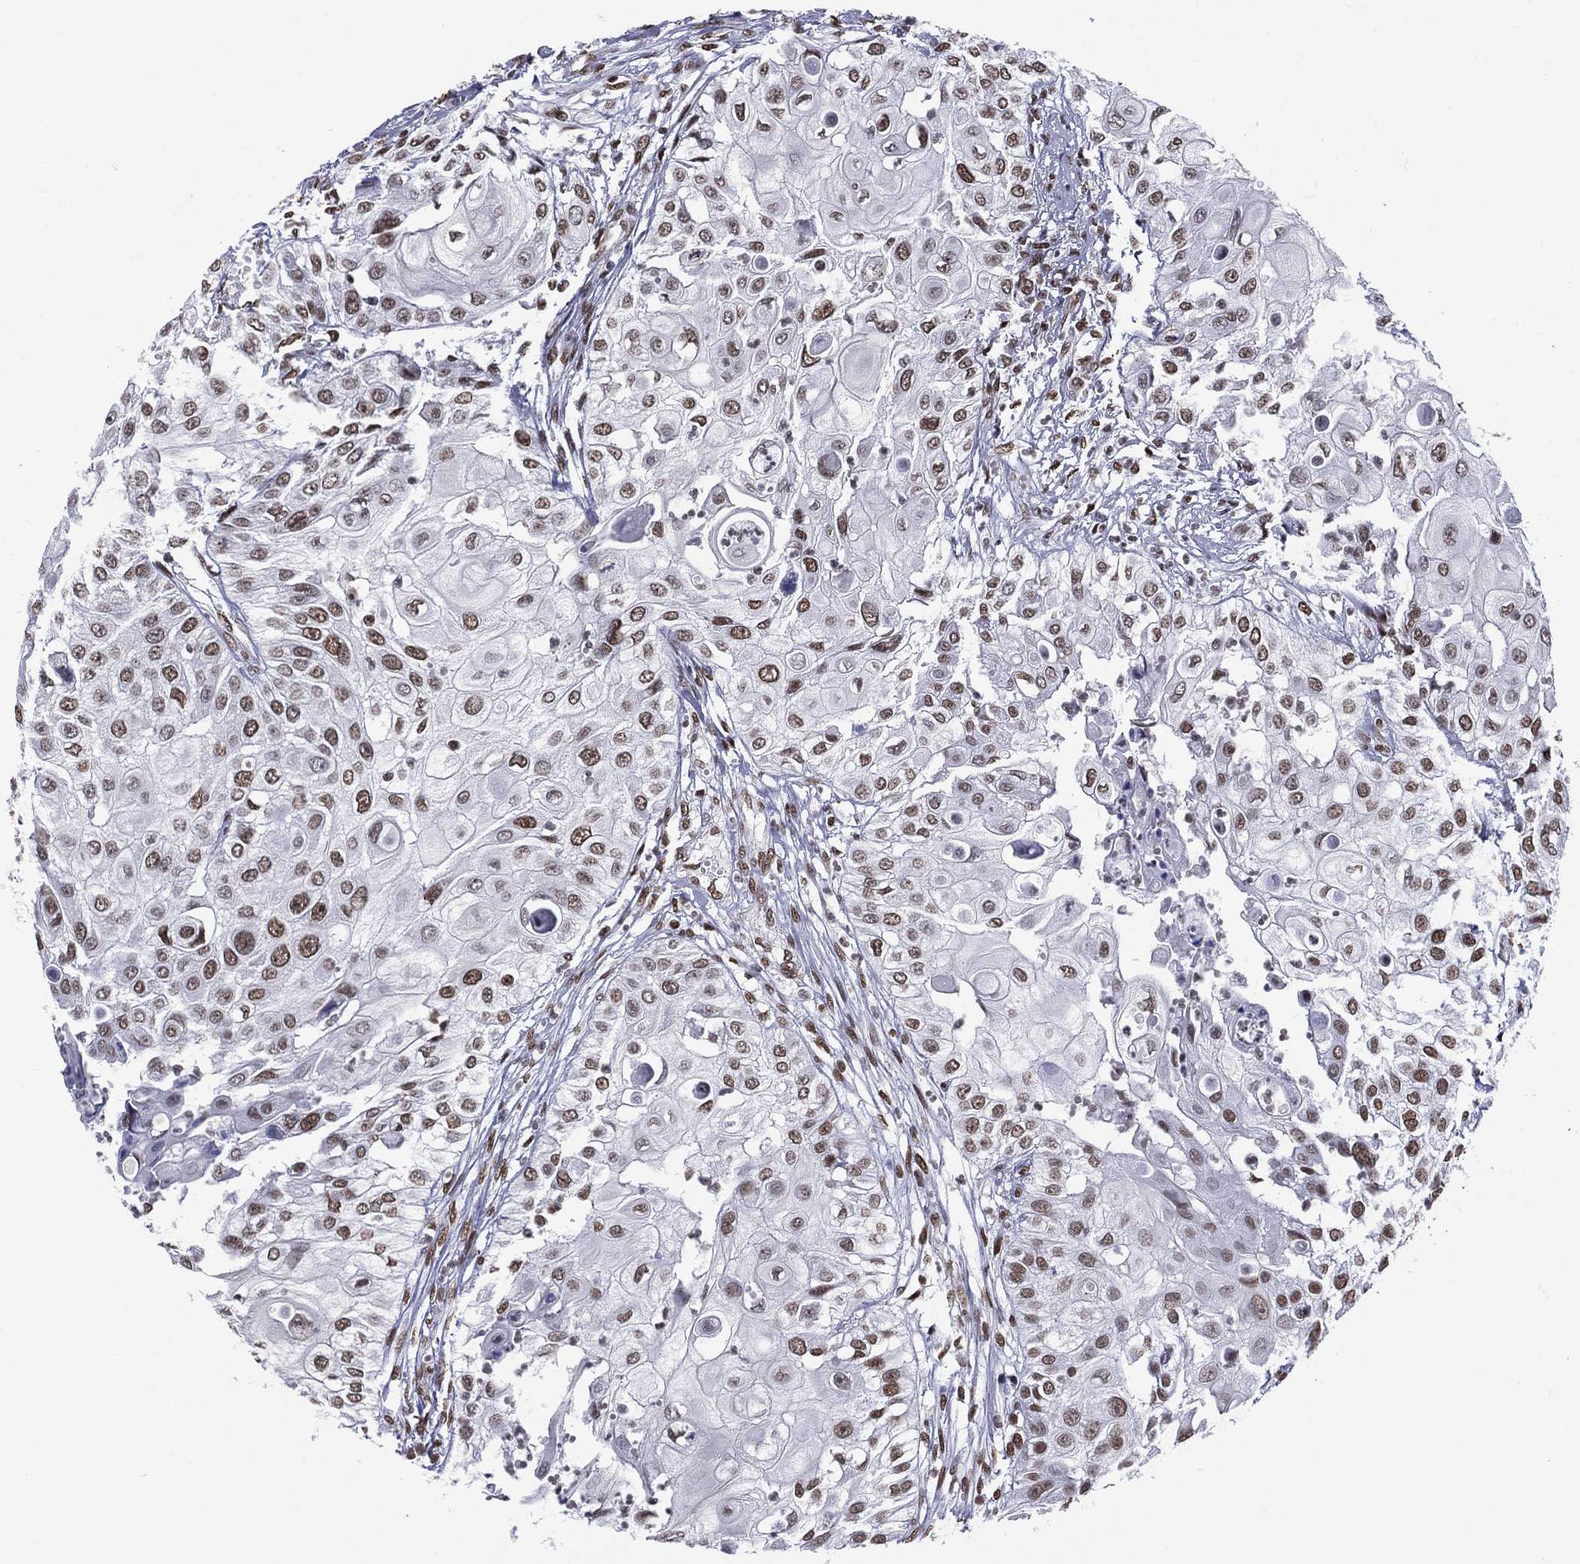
{"staining": {"intensity": "strong", "quantity": "<25%", "location": "nuclear"}, "tissue": "urothelial cancer", "cell_type": "Tumor cells", "image_type": "cancer", "snomed": [{"axis": "morphology", "description": "Urothelial carcinoma, High grade"}, {"axis": "topography", "description": "Urinary bladder"}], "caption": "A brown stain shows strong nuclear expression of a protein in human urothelial carcinoma (high-grade) tumor cells.", "gene": "ZNF7", "patient": {"sex": "female", "age": 79}}